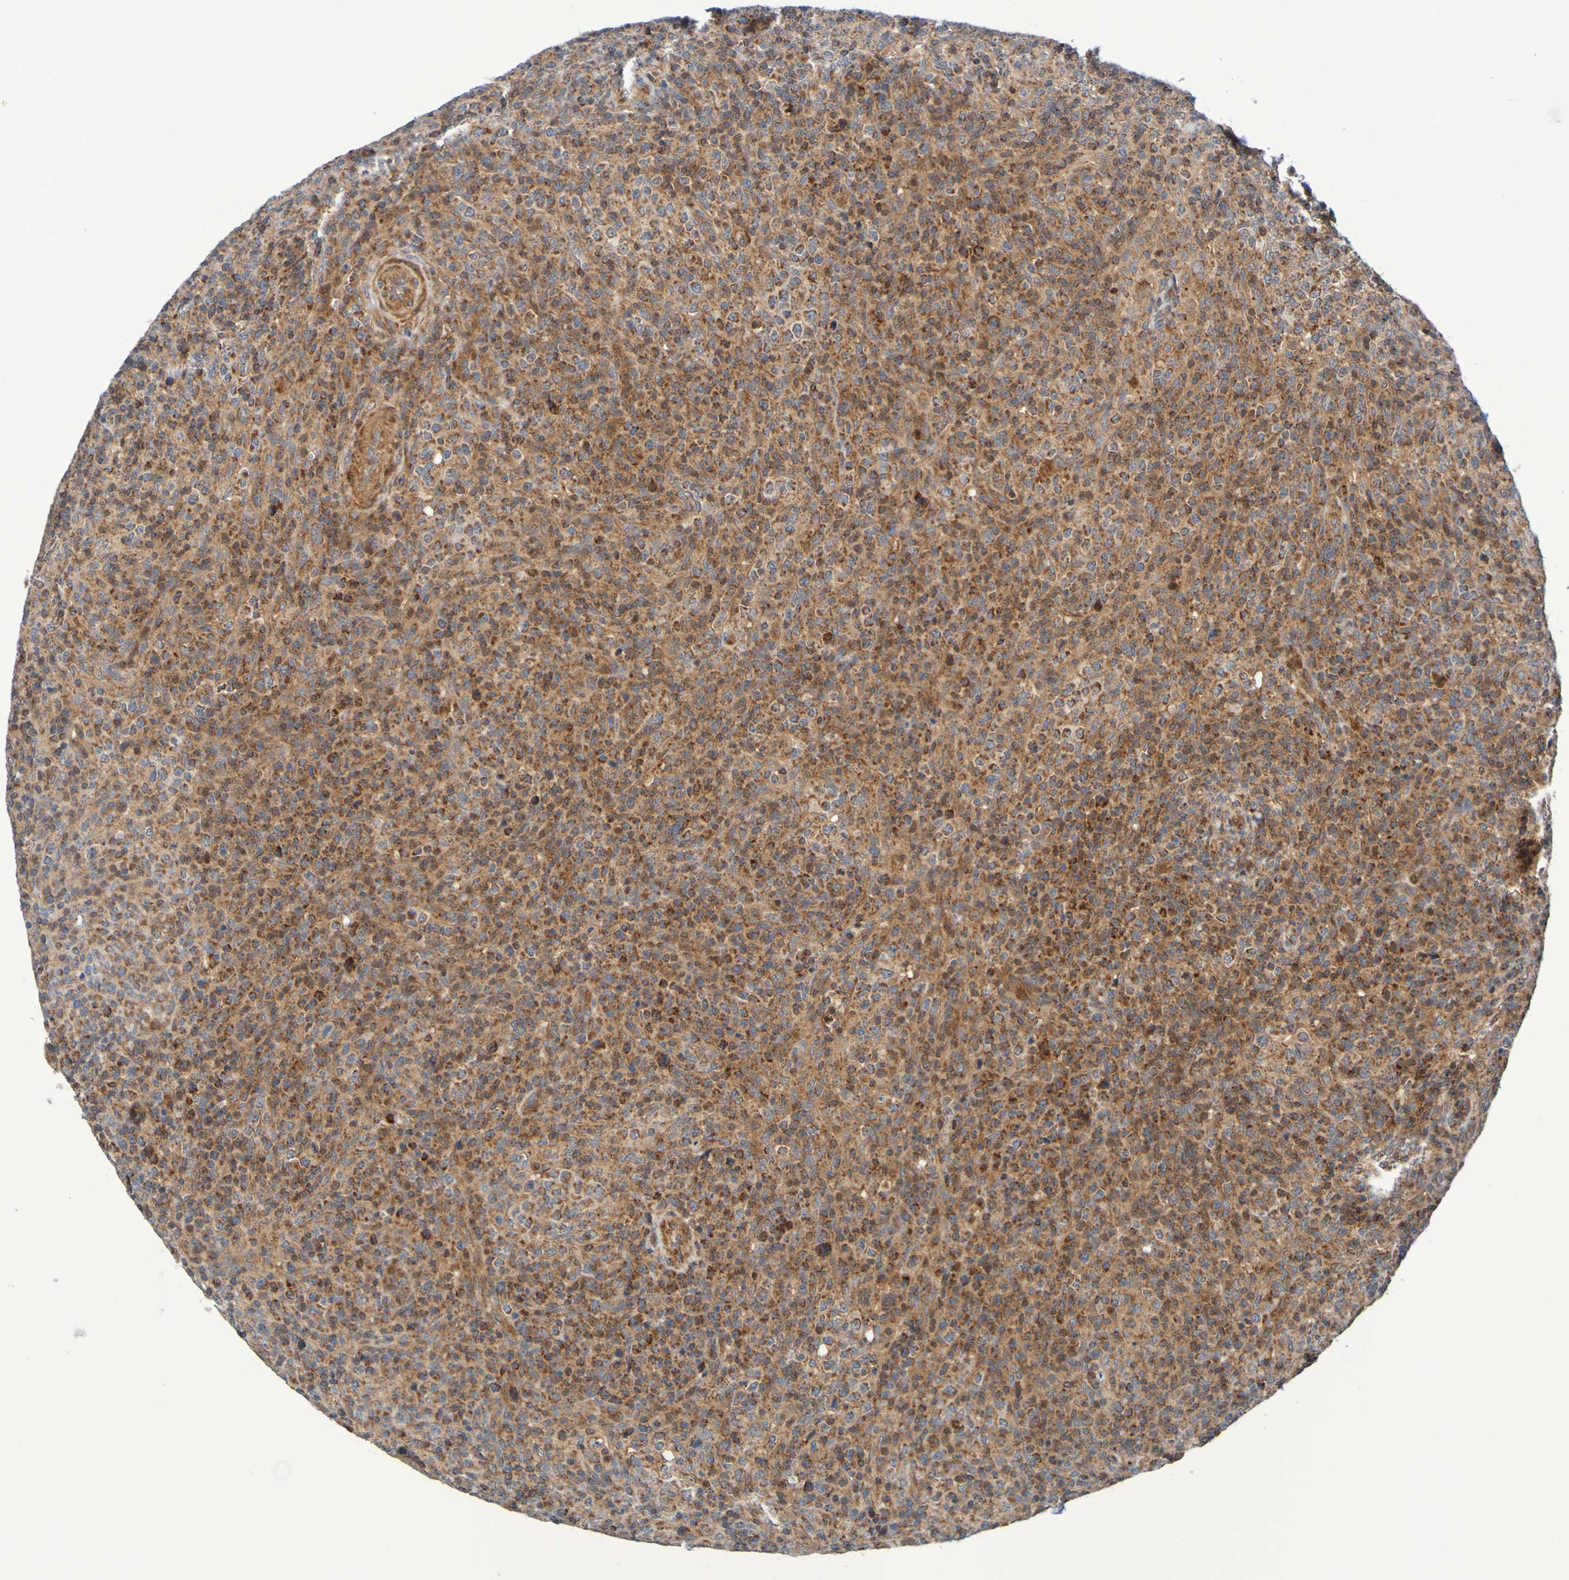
{"staining": {"intensity": "strong", "quantity": "25%-75%", "location": "cytoplasmic/membranous"}, "tissue": "lymphoma", "cell_type": "Tumor cells", "image_type": "cancer", "snomed": [{"axis": "morphology", "description": "Malignant lymphoma, non-Hodgkin's type, High grade"}, {"axis": "topography", "description": "Lymph node"}], "caption": "Immunohistochemical staining of human lymphoma reveals strong cytoplasmic/membranous protein positivity in about 25%-75% of tumor cells.", "gene": "CCDC51", "patient": {"sex": "female", "age": 76}}